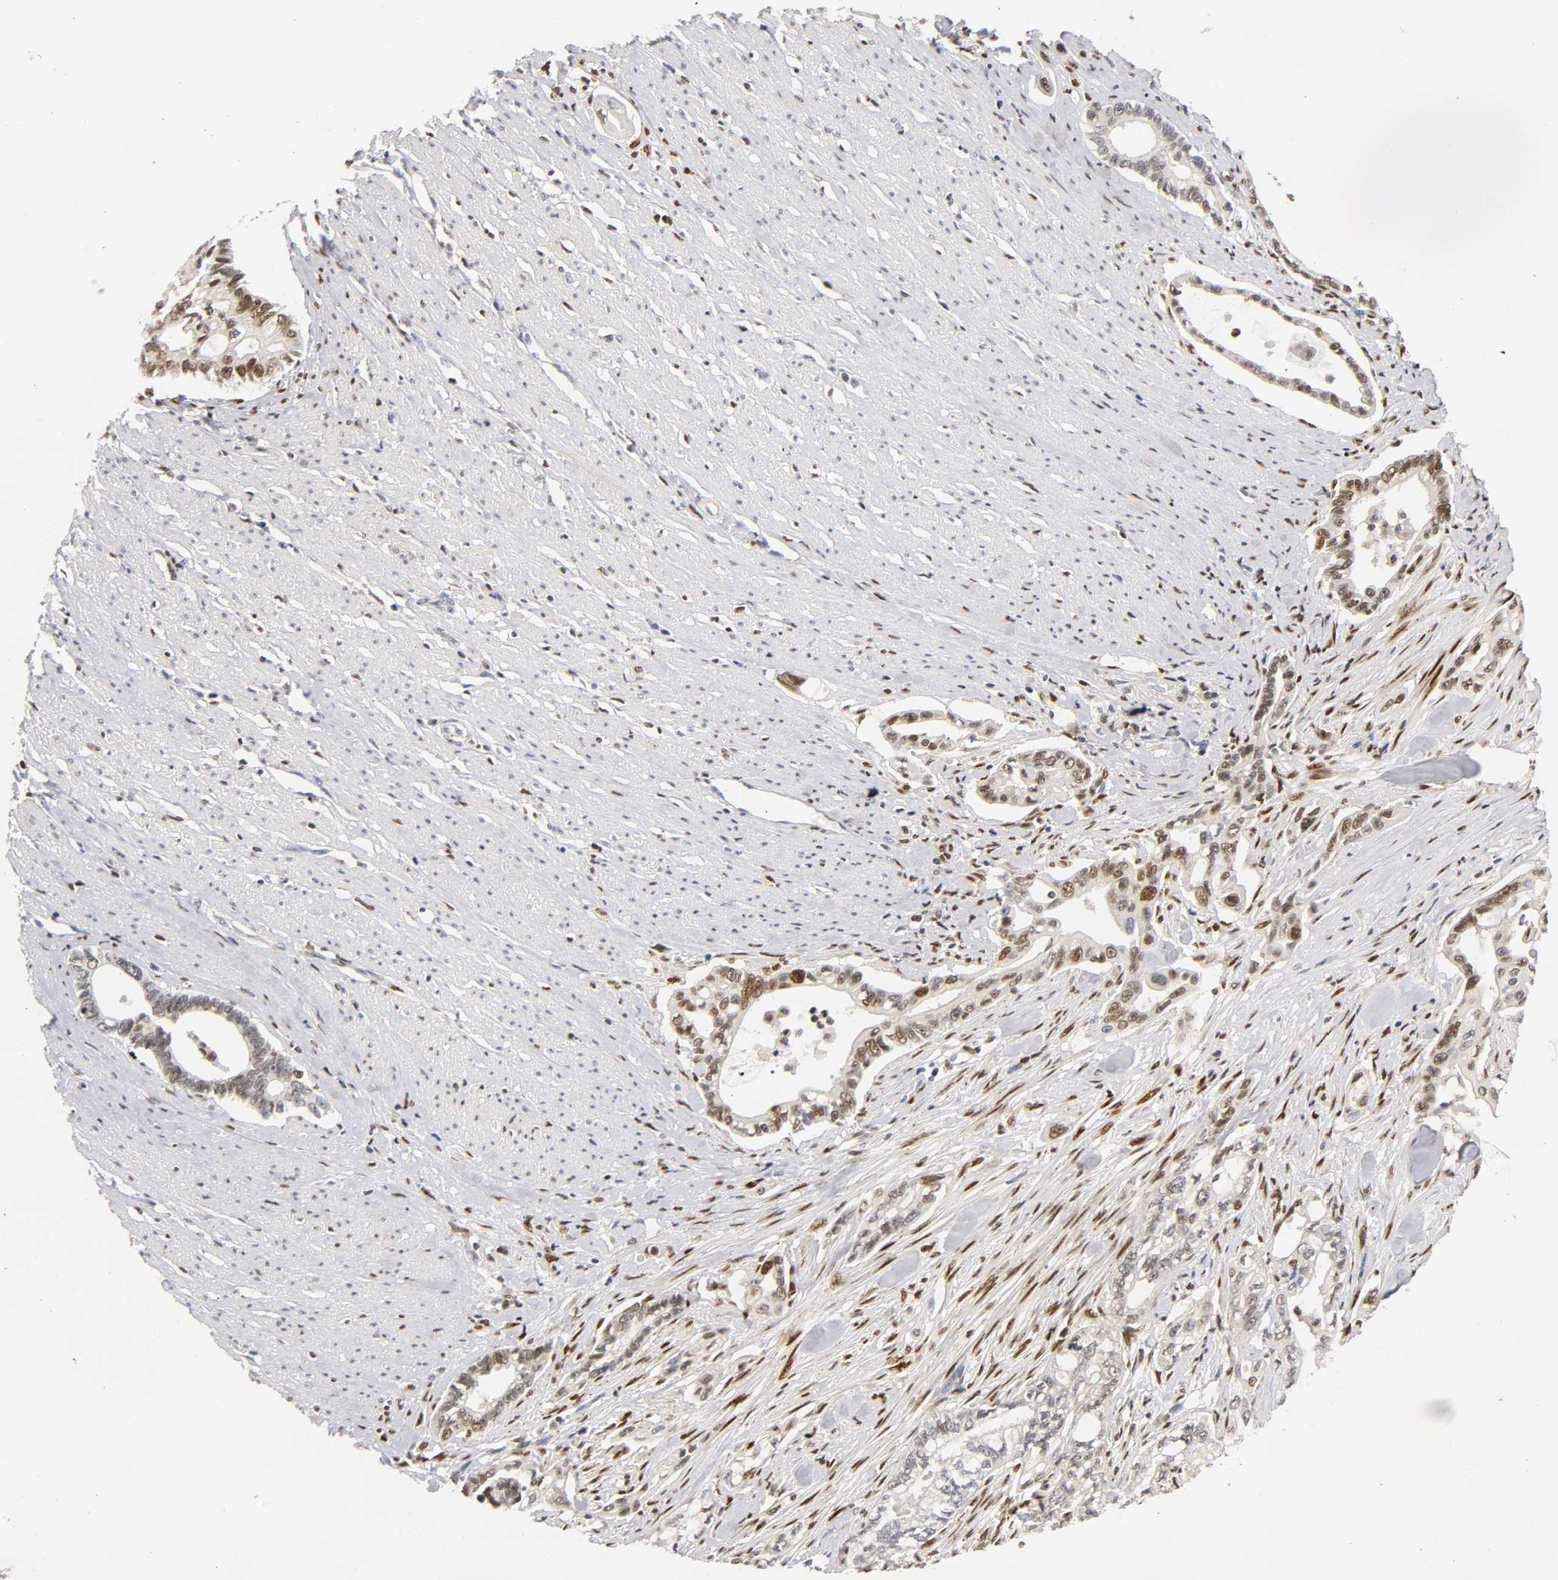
{"staining": {"intensity": "moderate", "quantity": ">75%", "location": "nuclear"}, "tissue": "pancreatic cancer", "cell_type": "Tumor cells", "image_type": "cancer", "snomed": [{"axis": "morphology", "description": "Normal tissue, NOS"}, {"axis": "topography", "description": "Pancreas"}], "caption": "Tumor cells demonstrate medium levels of moderate nuclear positivity in approximately >75% of cells in human pancreatic cancer.", "gene": "RUNX1", "patient": {"sex": "male", "age": 42}}